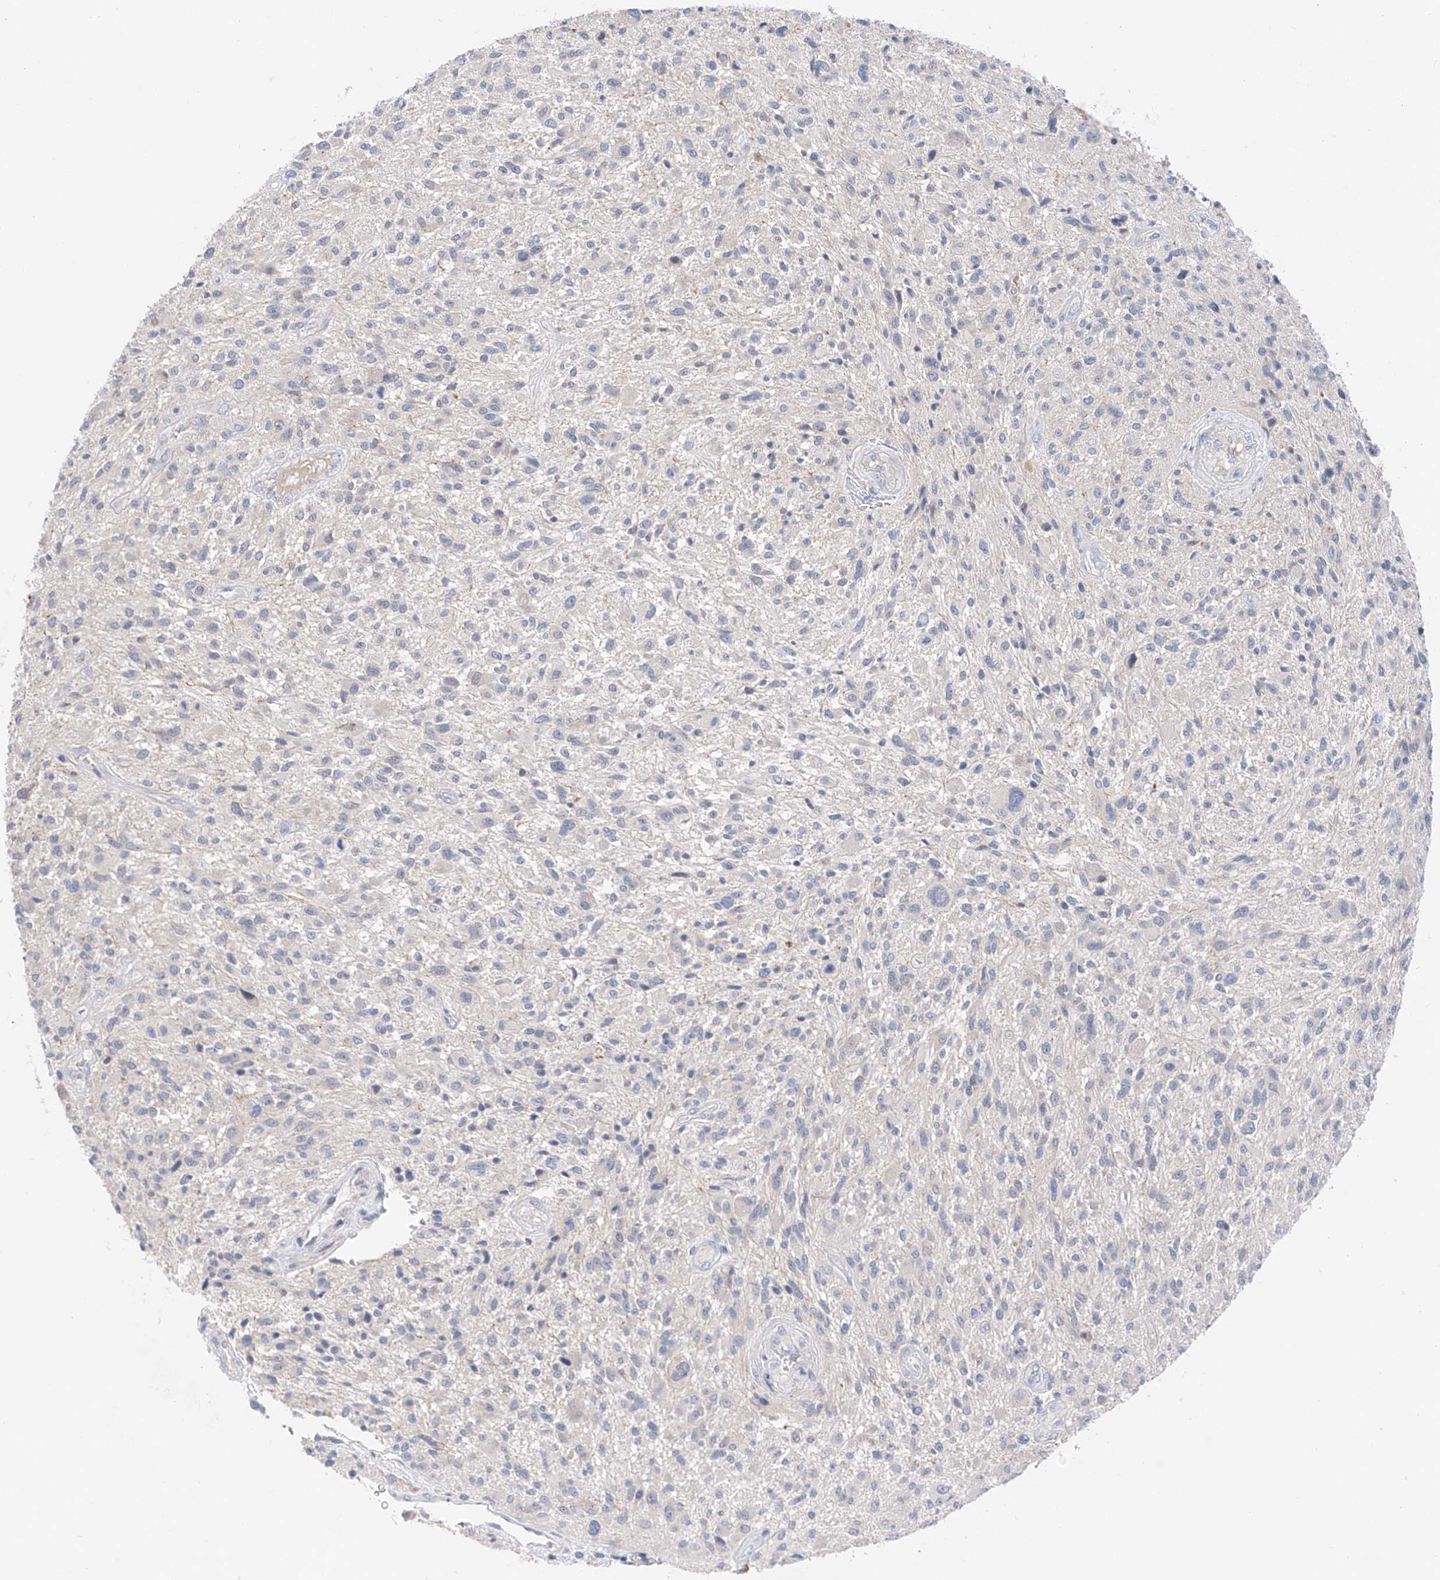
{"staining": {"intensity": "negative", "quantity": "none", "location": "none"}, "tissue": "glioma", "cell_type": "Tumor cells", "image_type": "cancer", "snomed": [{"axis": "morphology", "description": "Glioma, malignant, High grade"}, {"axis": "topography", "description": "Brain"}], "caption": "Tumor cells show no significant expression in glioma.", "gene": "FUCA2", "patient": {"sex": "male", "age": 47}}